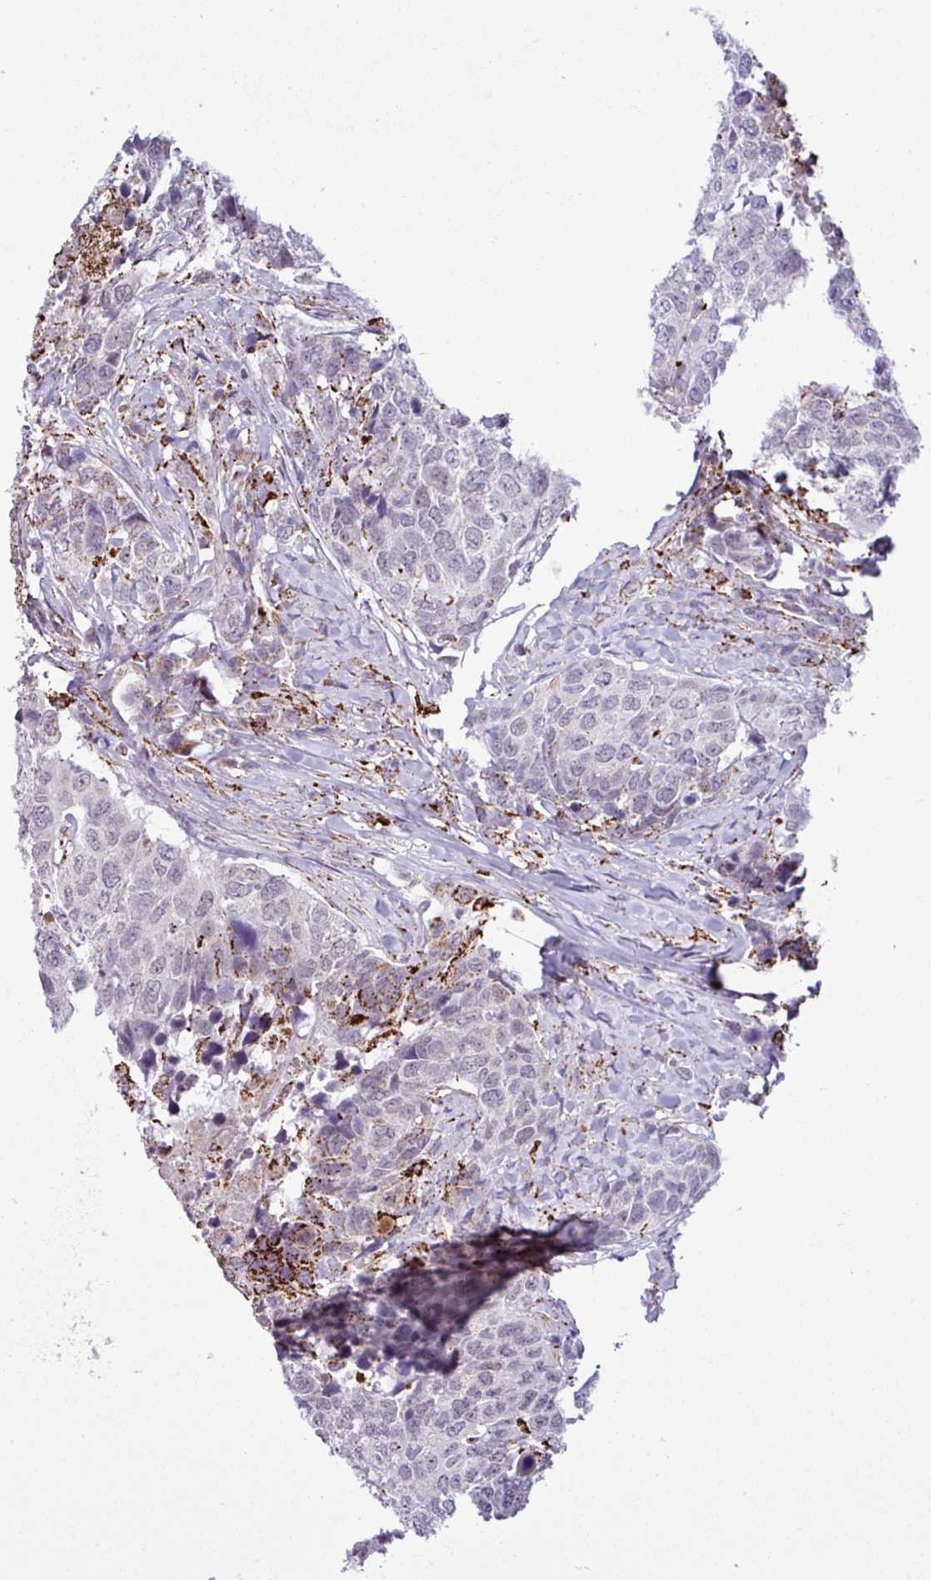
{"staining": {"intensity": "negative", "quantity": "none", "location": "none"}, "tissue": "head and neck cancer", "cell_type": "Tumor cells", "image_type": "cancer", "snomed": [{"axis": "morphology", "description": "Normal tissue, NOS"}, {"axis": "morphology", "description": "Squamous cell carcinoma, NOS"}, {"axis": "topography", "description": "Skeletal muscle"}, {"axis": "topography", "description": "Vascular tissue"}, {"axis": "topography", "description": "Peripheral nerve tissue"}, {"axis": "topography", "description": "Head-Neck"}], "caption": "DAB immunohistochemical staining of head and neck cancer (squamous cell carcinoma) demonstrates no significant expression in tumor cells.", "gene": "SGPP1", "patient": {"sex": "male", "age": 66}}